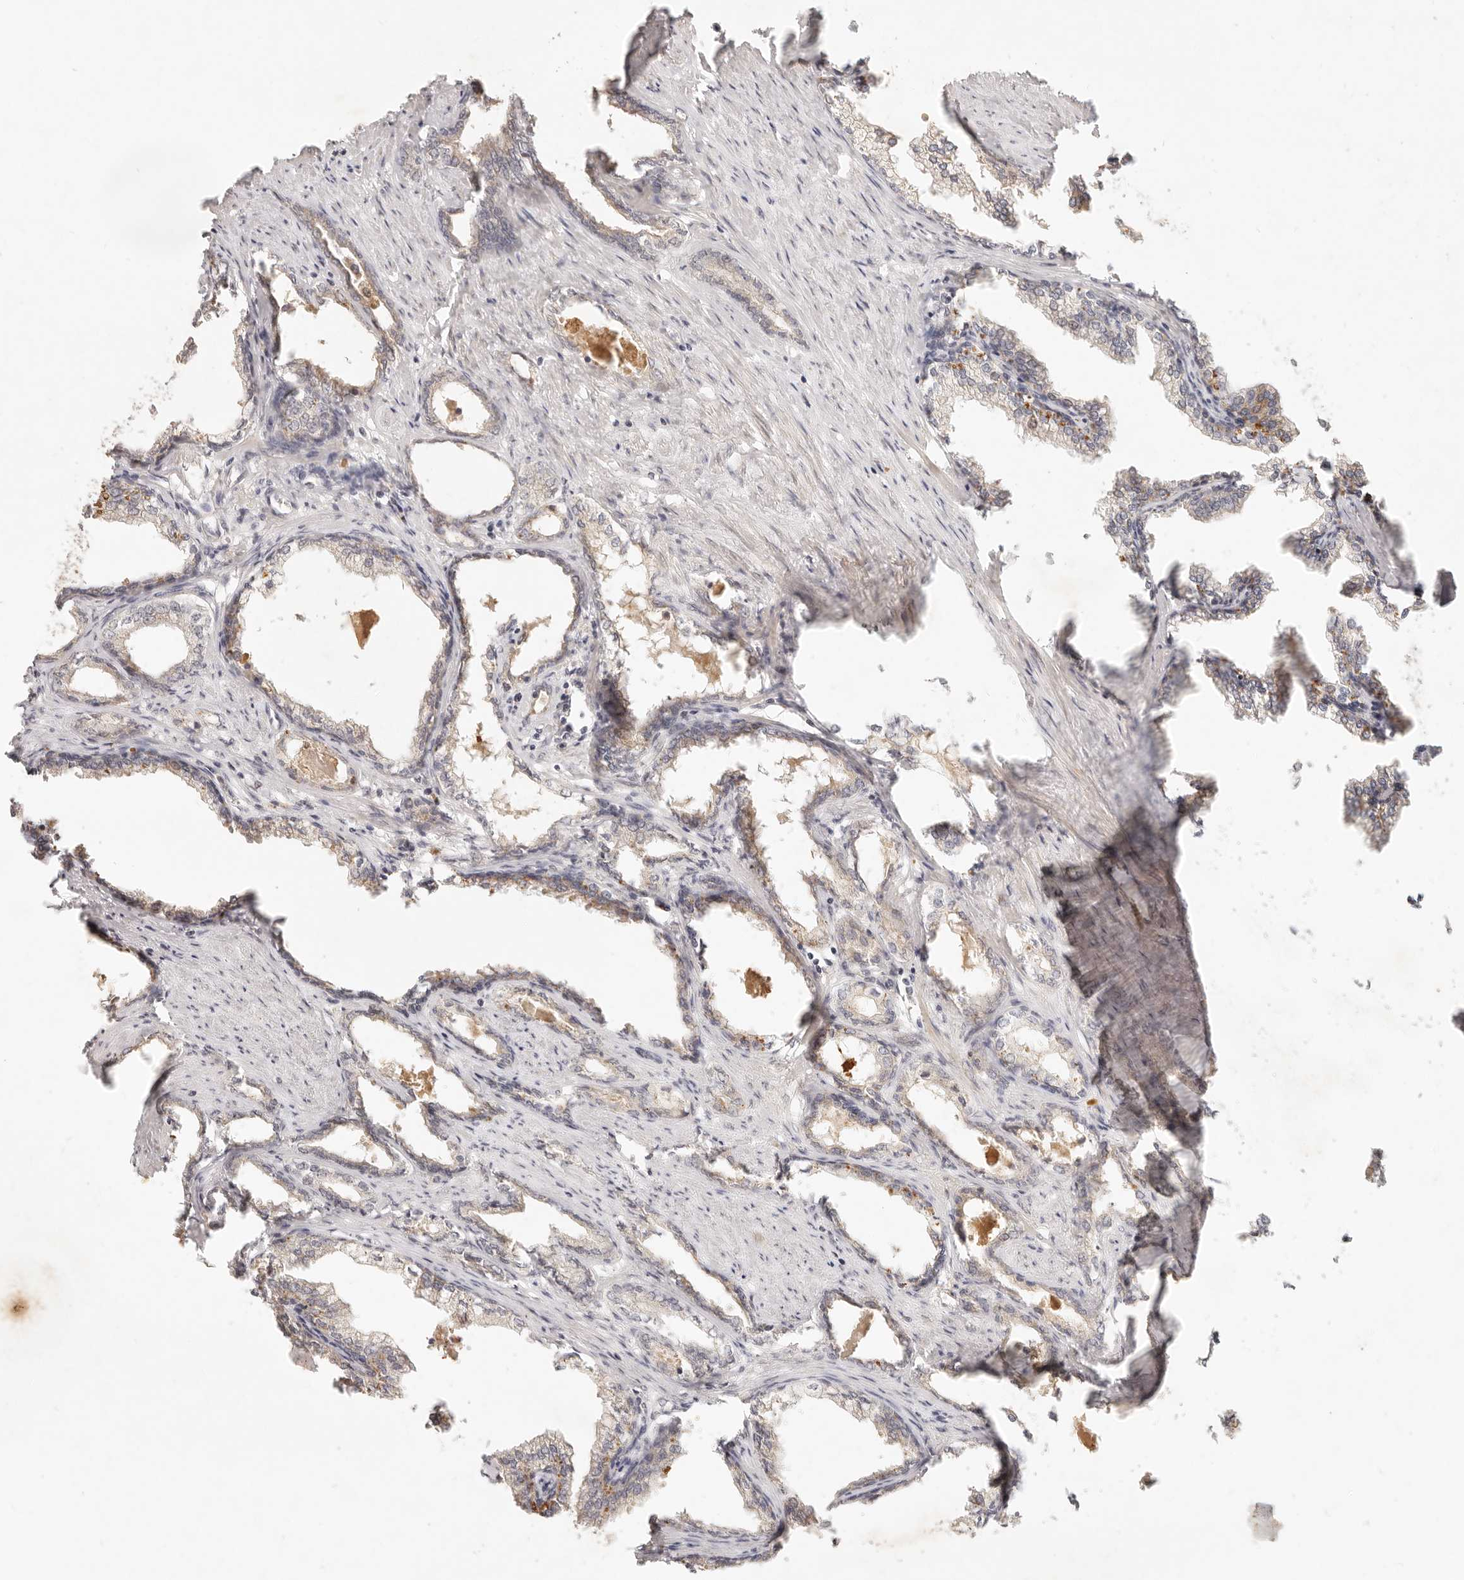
{"staining": {"intensity": "weak", "quantity": "<25%", "location": "cytoplasmic/membranous"}, "tissue": "prostate cancer", "cell_type": "Tumor cells", "image_type": "cancer", "snomed": [{"axis": "morphology", "description": "Adenocarcinoma, High grade"}, {"axis": "topography", "description": "Prostate"}], "caption": "Image shows no significant protein staining in tumor cells of prostate cancer (adenocarcinoma (high-grade)).", "gene": "UBXN11", "patient": {"sex": "male", "age": 58}}